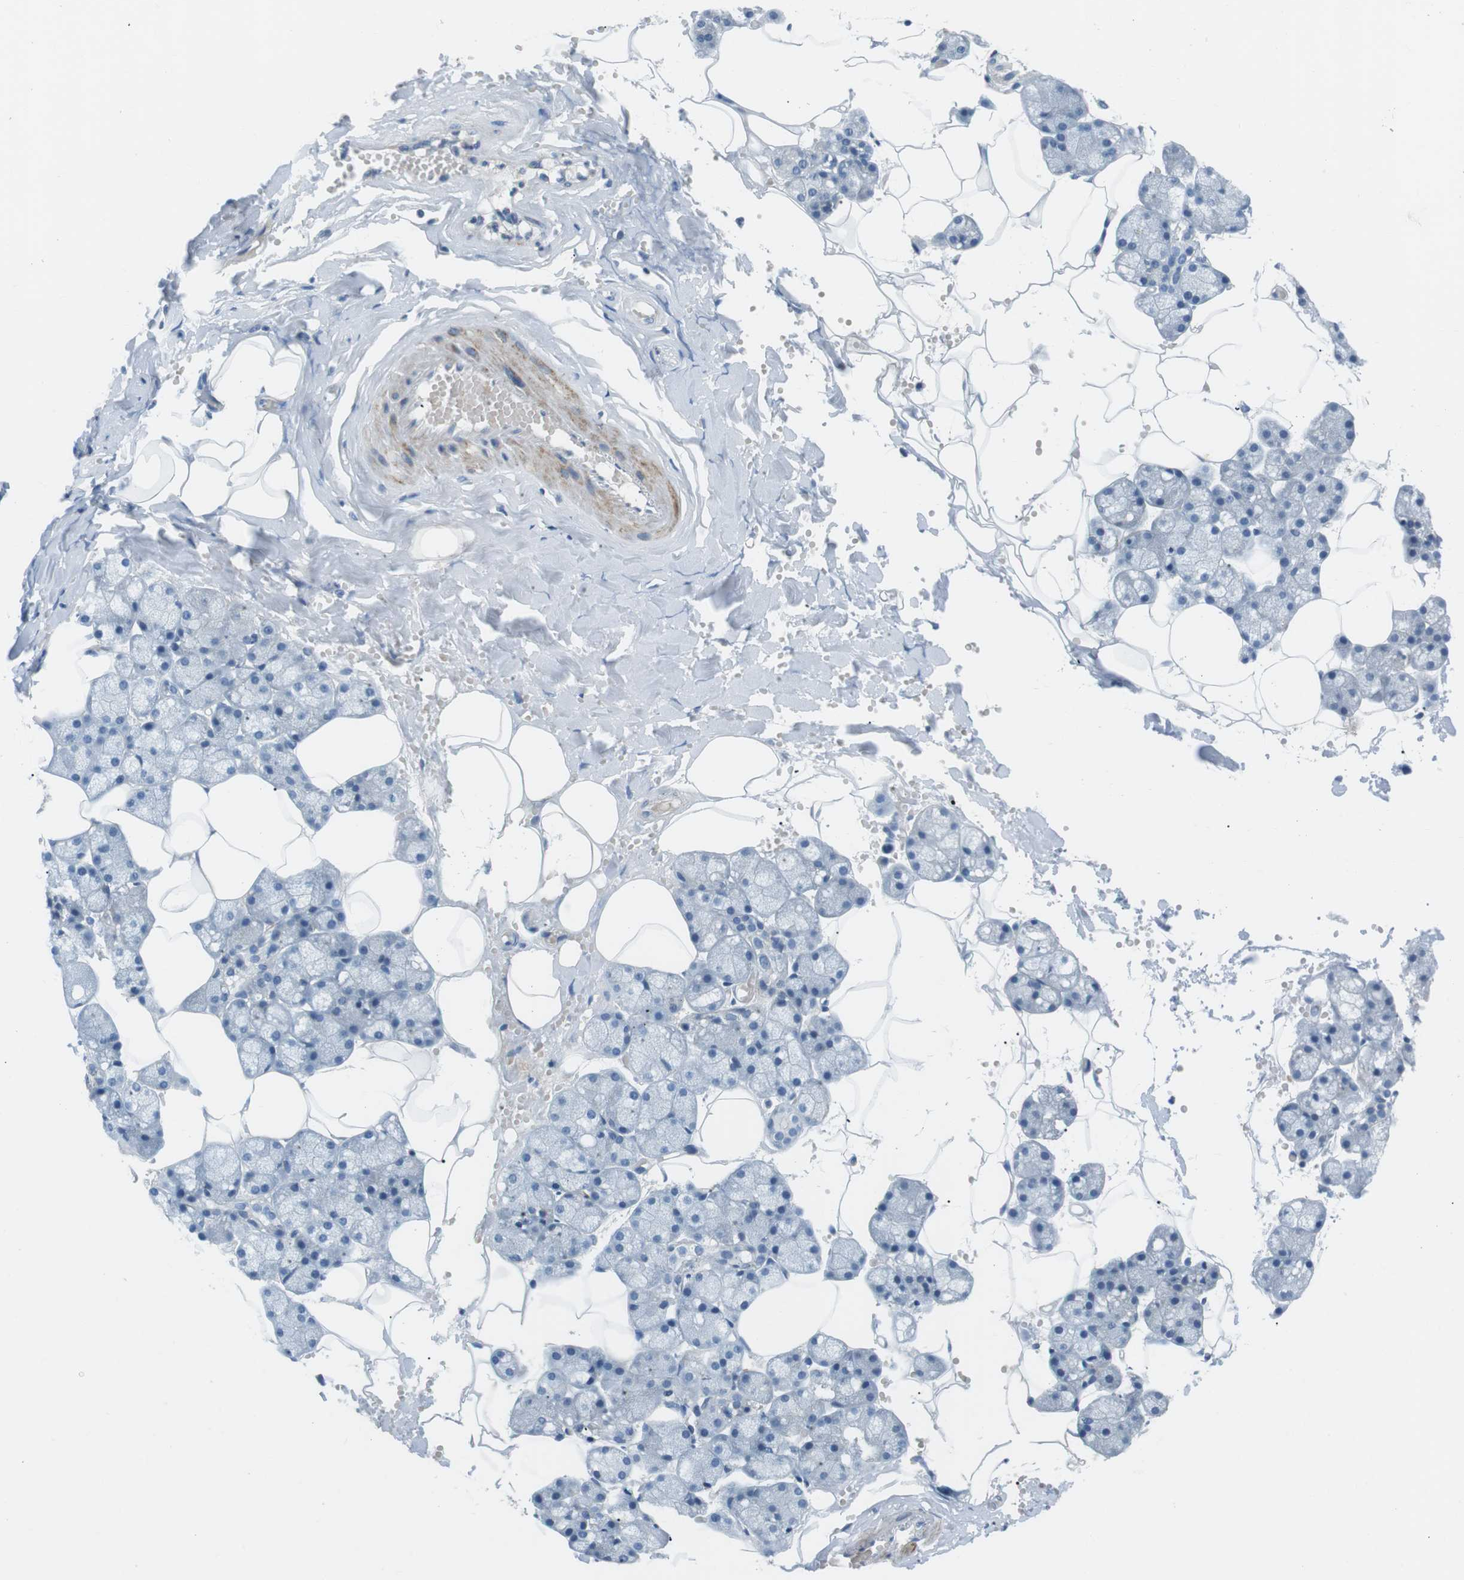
{"staining": {"intensity": "weak", "quantity": "<25%", "location": "cytoplasmic/membranous"}, "tissue": "salivary gland", "cell_type": "Glandular cells", "image_type": "normal", "snomed": [{"axis": "morphology", "description": "Normal tissue, NOS"}, {"axis": "topography", "description": "Salivary gland"}], "caption": "A high-resolution image shows immunohistochemistry (IHC) staining of normal salivary gland, which reveals no significant positivity in glandular cells. (DAB IHC with hematoxylin counter stain).", "gene": "ARVCF", "patient": {"sex": "male", "age": 62}}